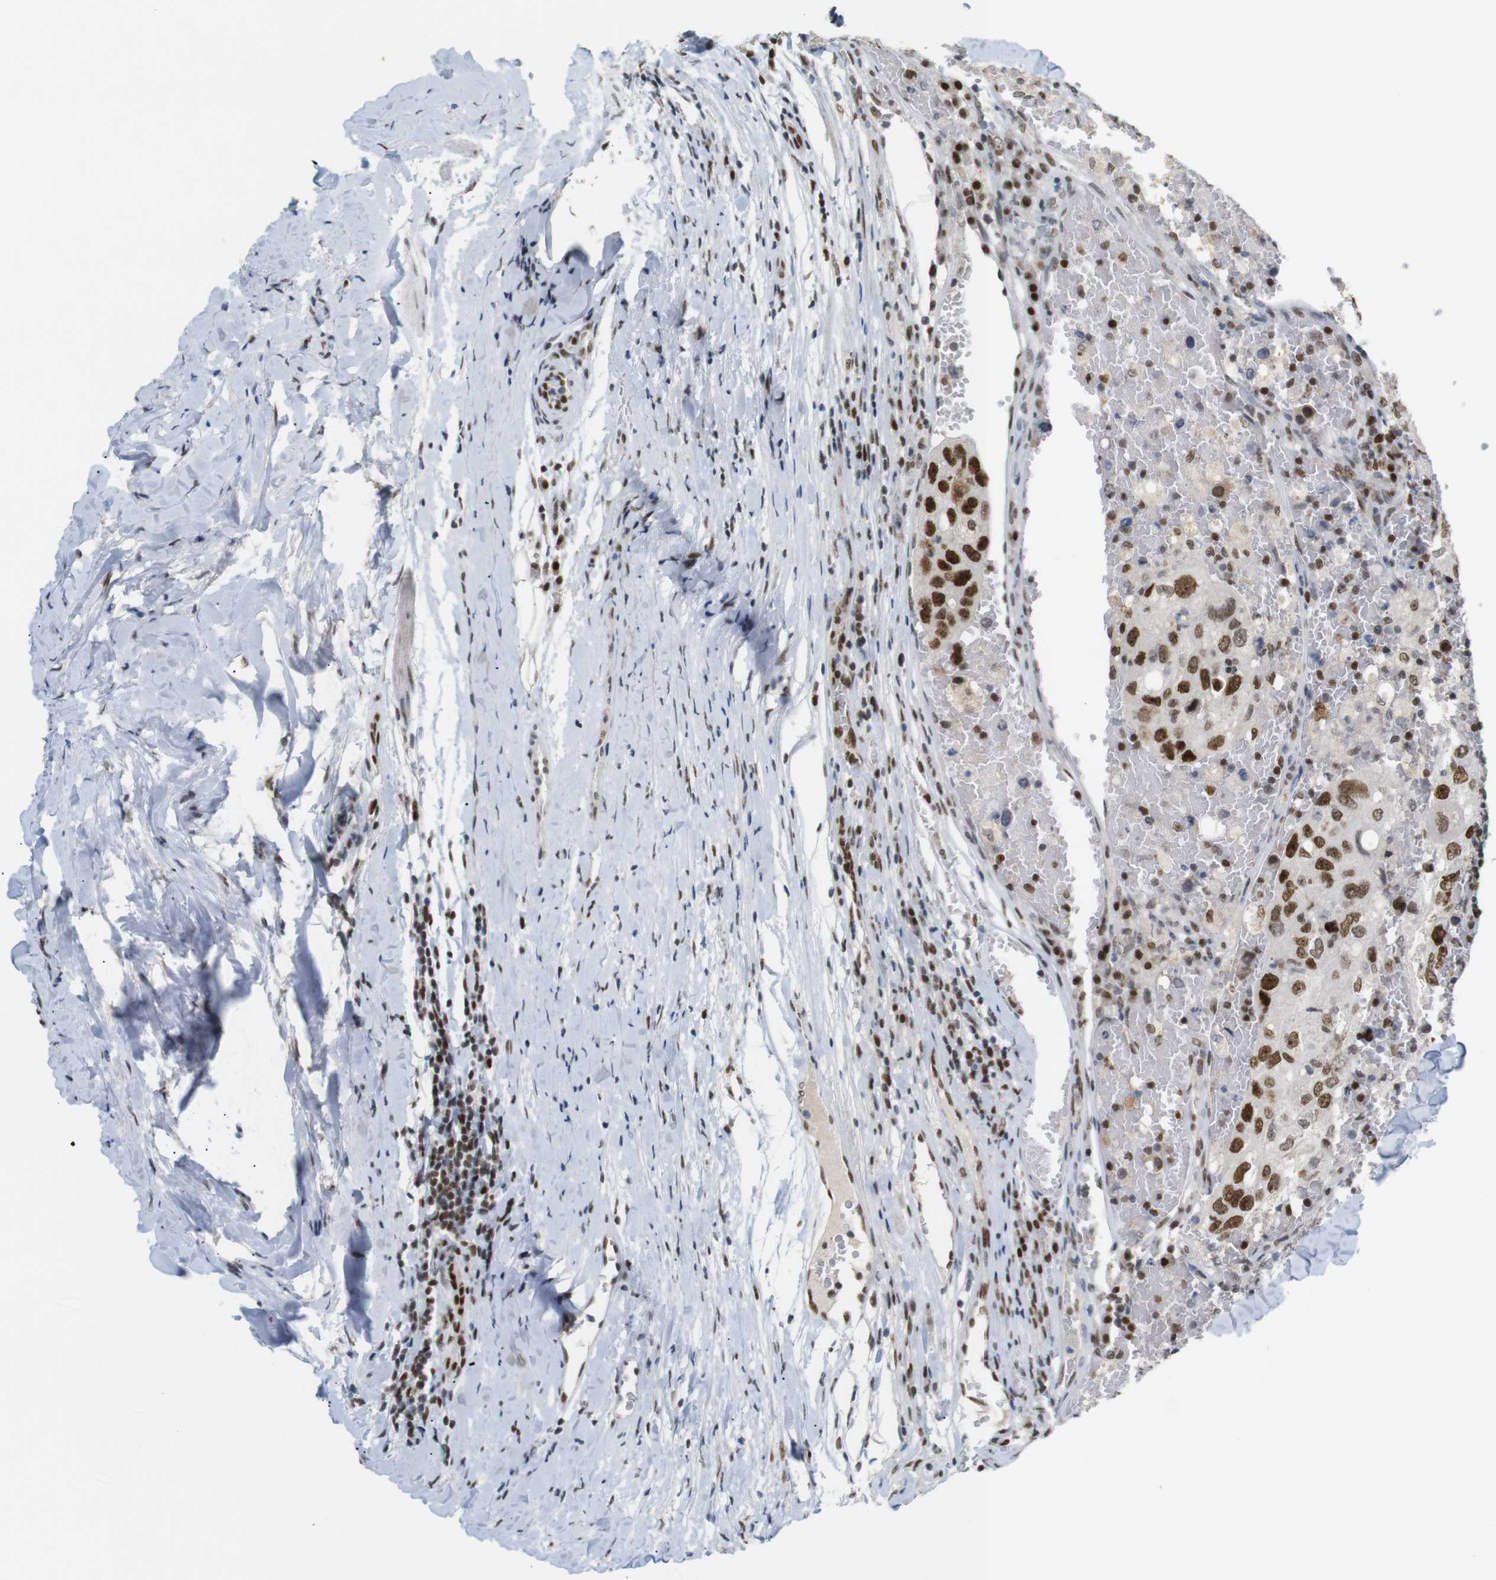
{"staining": {"intensity": "strong", "quantity": ">75%", "location": "nuclear"}, "tissue": "urothelial cancer", "cell_type": "Tumor cells", "image_type": "cancer", "snomed": [{"axis": "morphology", "description": "Urothelial carcinoma, High grade"}, {"axis": "topography", "description": "Lymph node"}, {"axis": "topography", "description": "Urinary bladder"}], "caption": "The micrograph shows immunohistochemical staining of urothelial cancer. There is strong nuclear staining is seen in approximately >75% of tumor cells.", "gene": "RIOX2", "patient": {"sex": "male", "age": 51}}